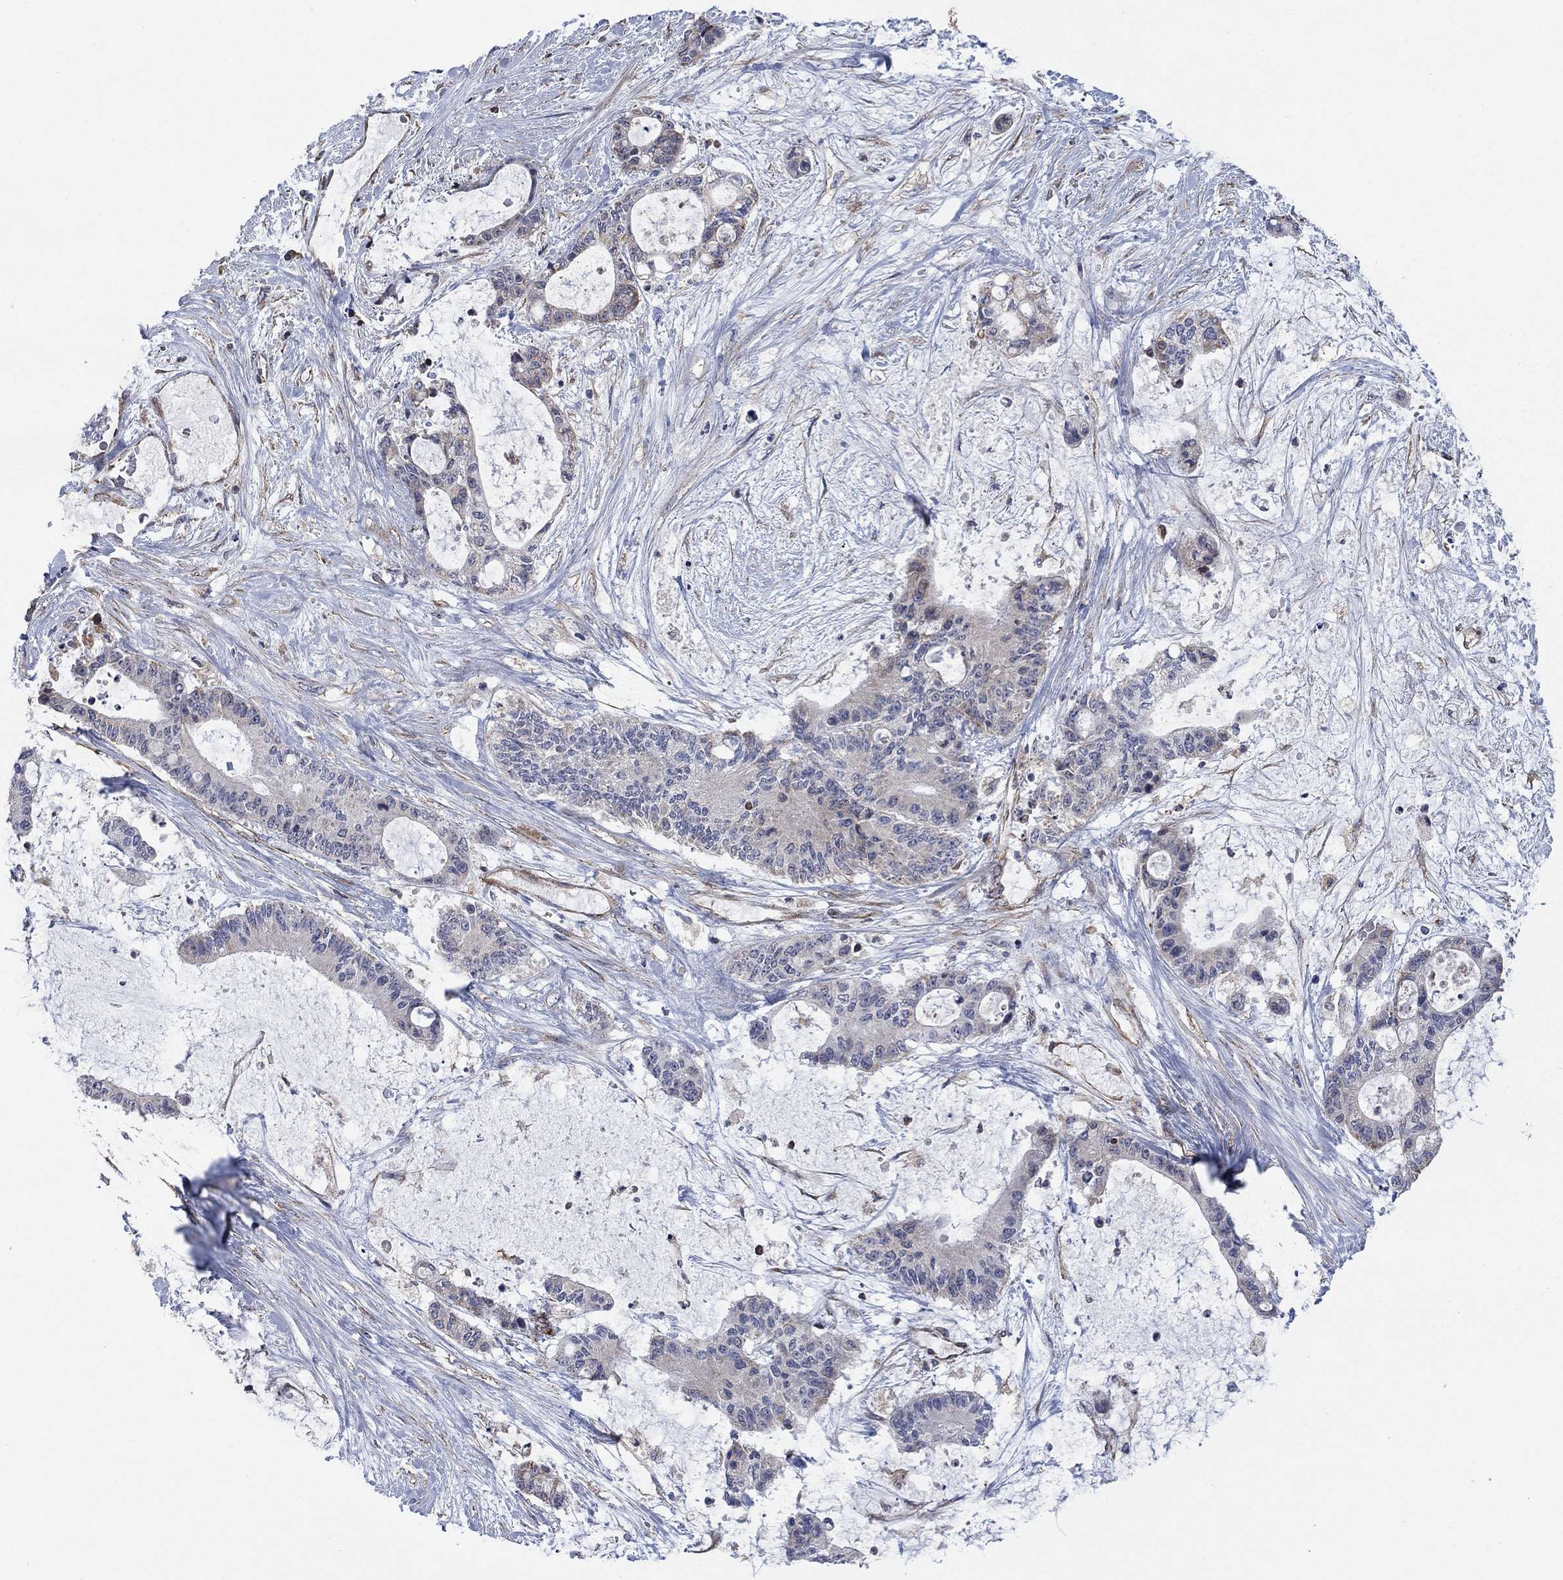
{"staining": {"intensity": "negative", "quantity": "none", "location": "none"}, "tissue": "liver cancer", "cell_type": "Tumor cells", "image_type": "cancer", "snomed": [{"axis": "morphology", "description": "Normal tissue, NOS"}, {"axis": "morphology", "description": "Cholangiocarcinoma"}, {"axis": "topography", "description": "Liver"}, {"axis": "topography", "description": "Peripheral nerve tissue"}], "caption": "Immunohistochemistry (IHC) histopathology image of liver cholangiocarcinoma stained for a protein (brown), which shows no positivity in tumor cells.", "gene": "NDUFC1", "patient": {"sex": "female", "age": 73}}